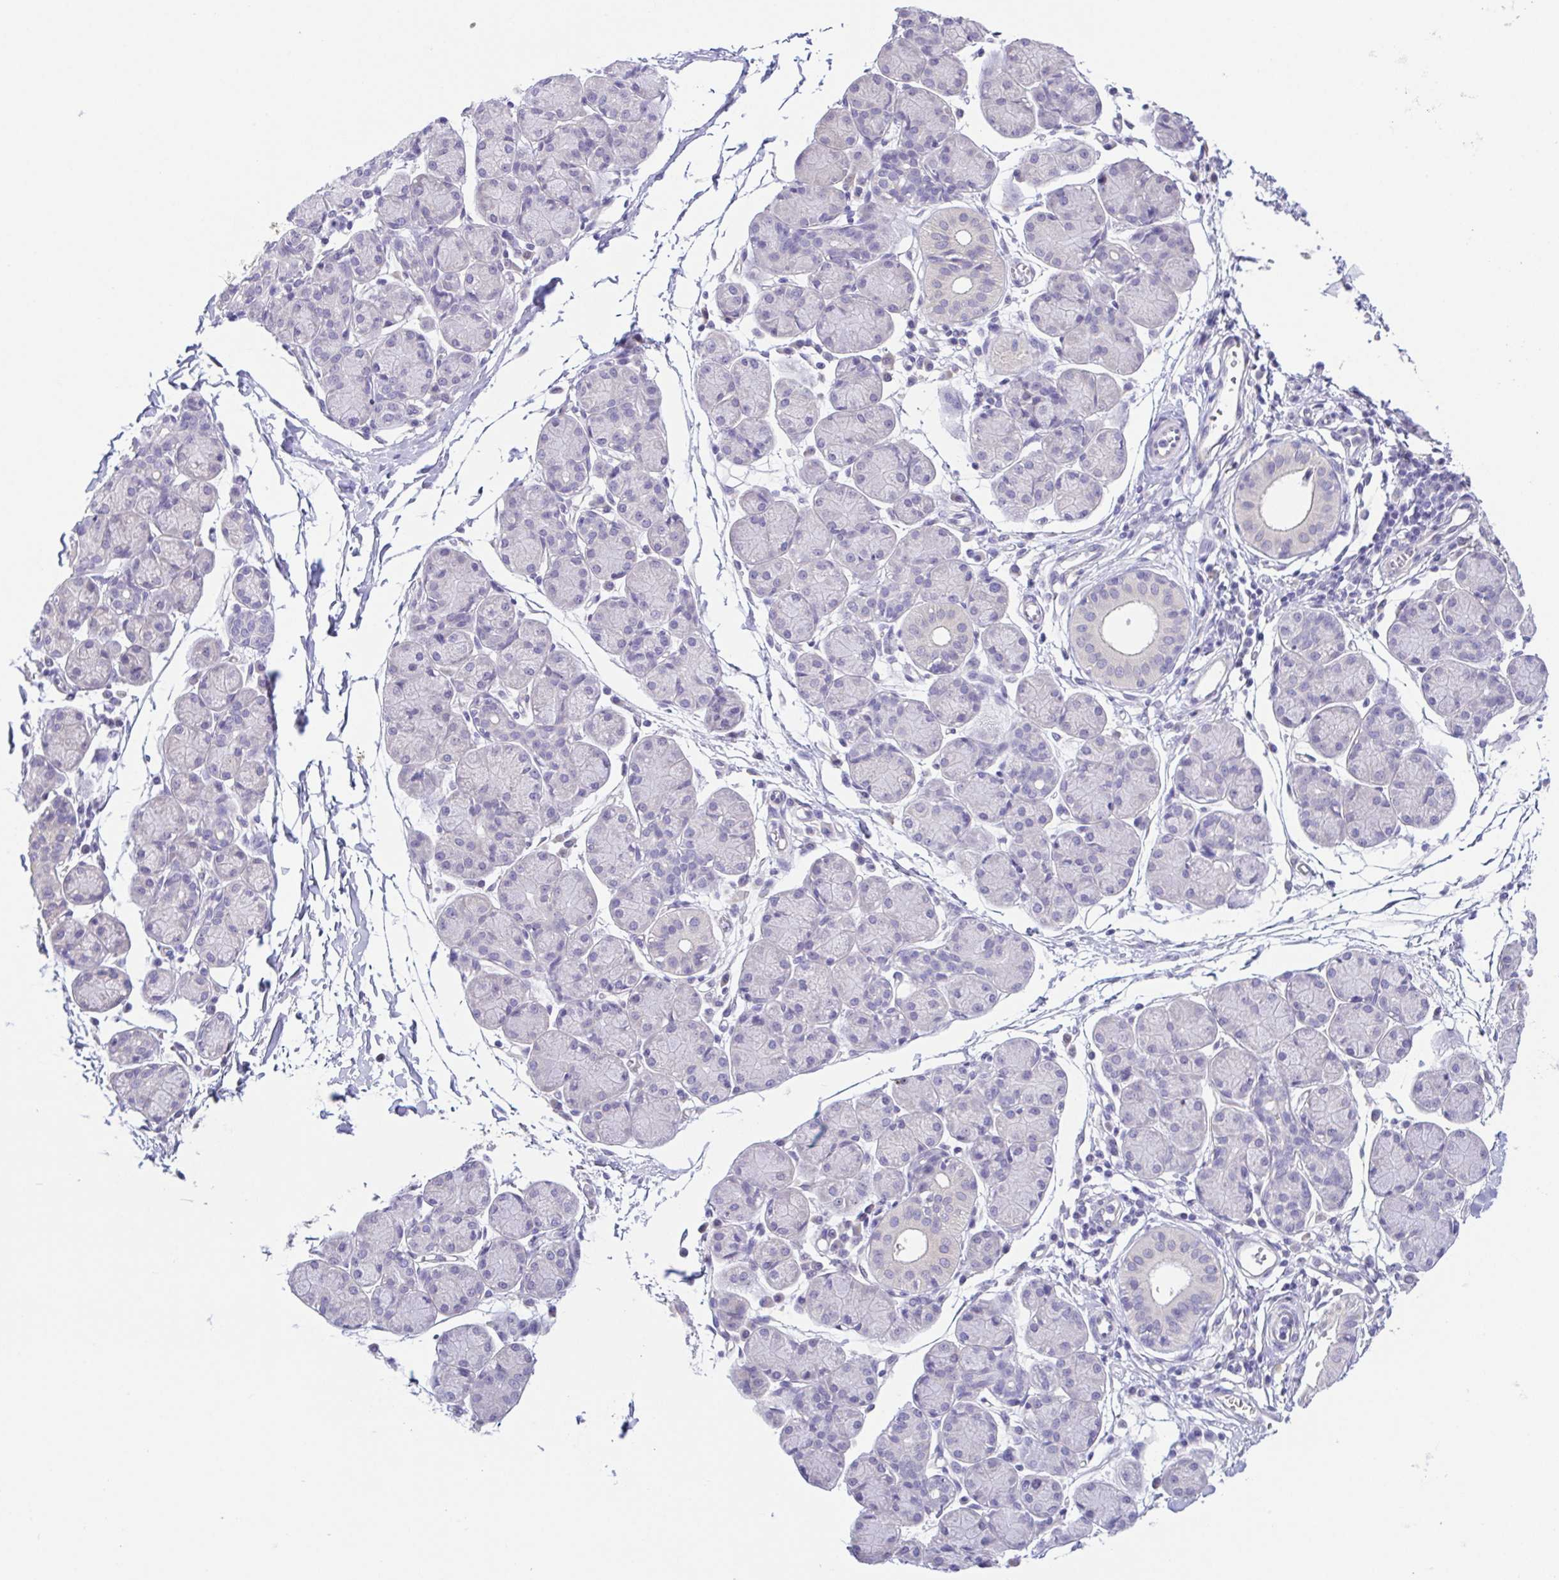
{"staining": {"intensity": "negative", "quantity": "none", "location": "none"}, "tissue": "salivary gland", "cell_type": "Glandular cells", "image_type": "normal", "snomed": [{"axis": "morphology", "description": "Normal tissue, NOS"}, {"axis": "morphology", "description": "Inflammation, NOS"}, {"axis": "topography", "description": "Lymph node"}, {"axis": "topography", "description": "Salivary gland"}], "caption": "Immunohistochemistry photomicrograph of normal salivary gland: salivary gland stained with DAB (3,3'-diaminobenzidine) reveals no significant protein staining in glandular cells.", "gene": "KRTDAP", "patient": {"sex": "male", "age": 3}}